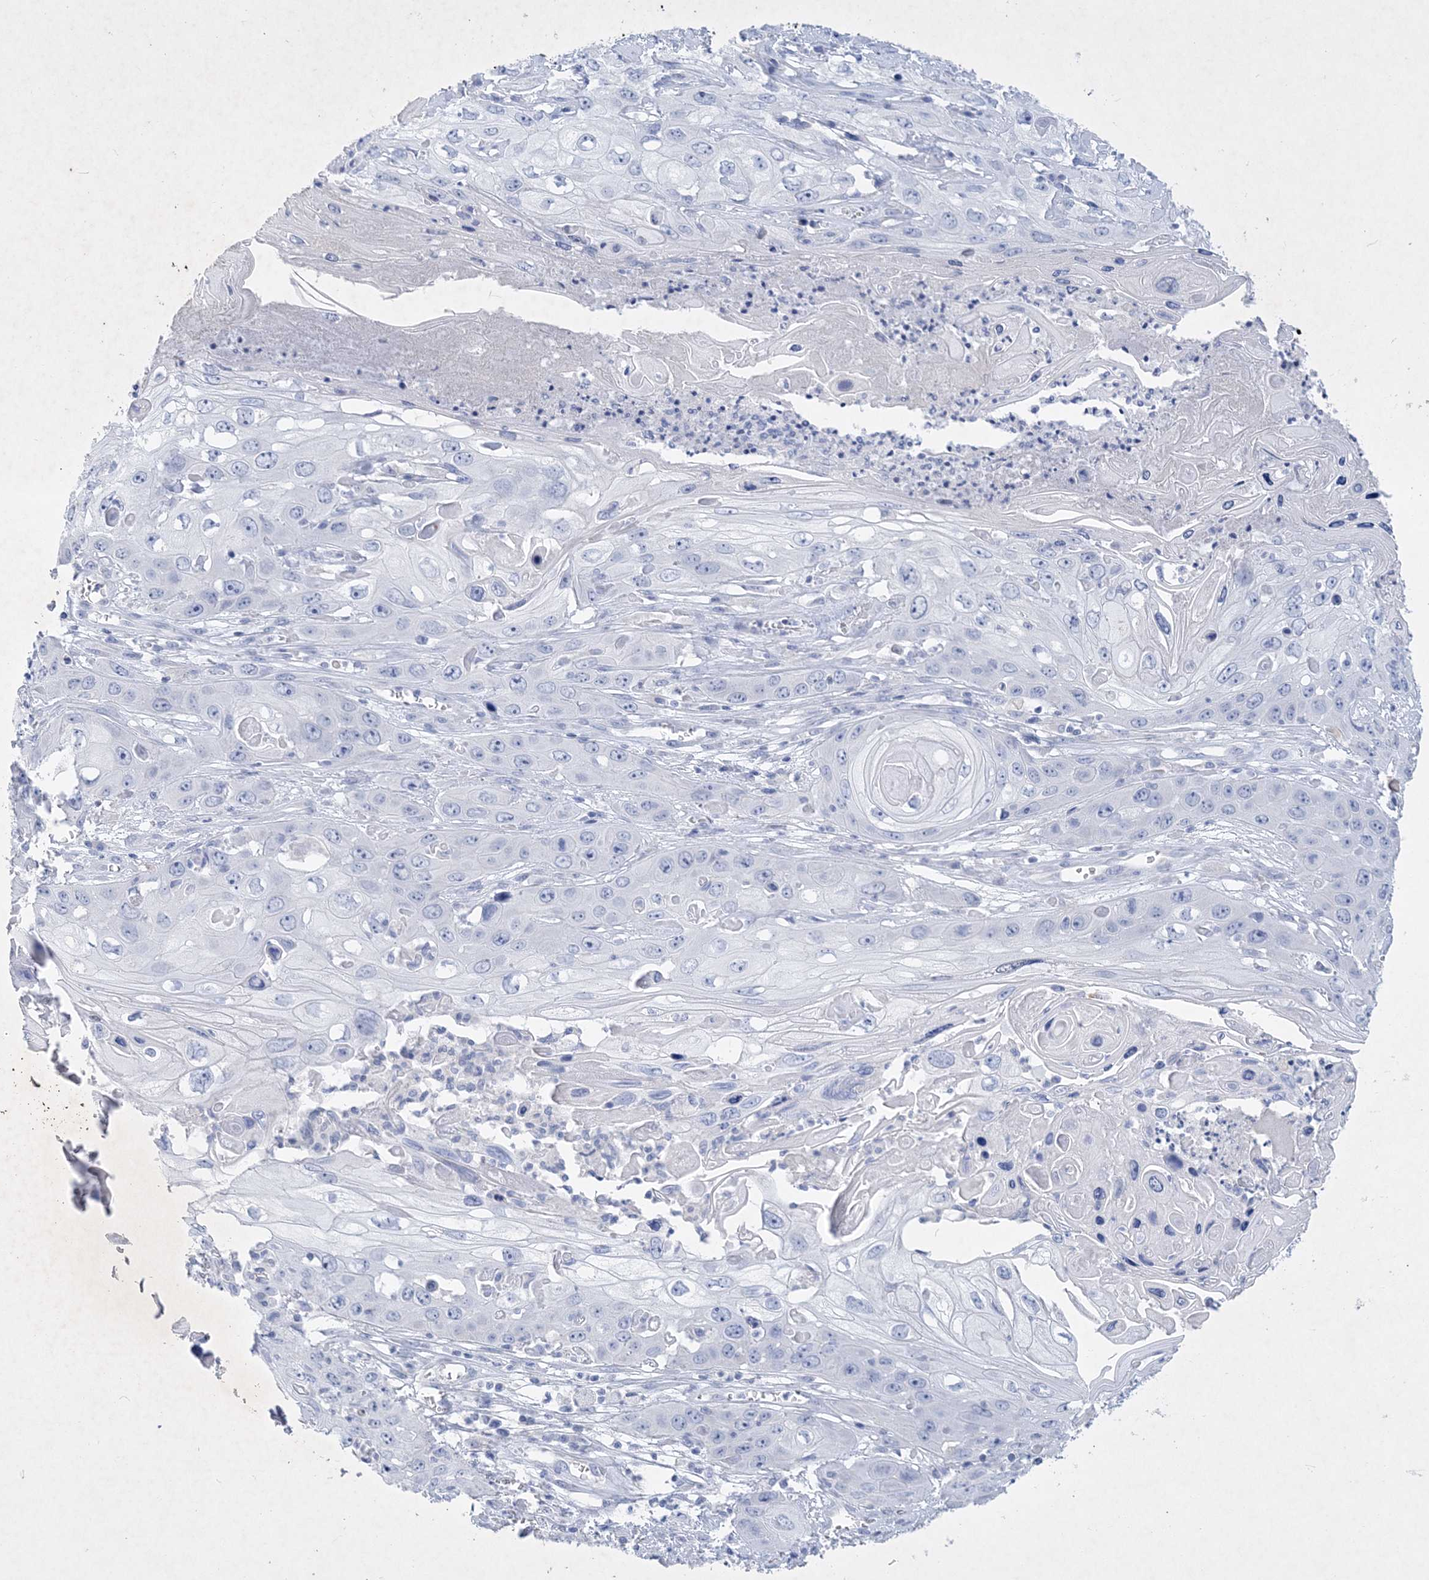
{"staining": {"intensity": "negative", "quantity": "none", "location": "none"}, "tissue": "skin cancer", "cell_type": "Tumor cells", "image_type": "cancer", "snomed": [{"axis": "morphology", "description": "Squamous cell carcinoma, NOS"}, {"axis": "topography", "description": "Skin"}], "caption": "Immunohistochemical staining of human skin cancer shows no significant positivity in tumor cells.", "gene": "COPS8", "patient": {"sex": "male", "age": 55}}